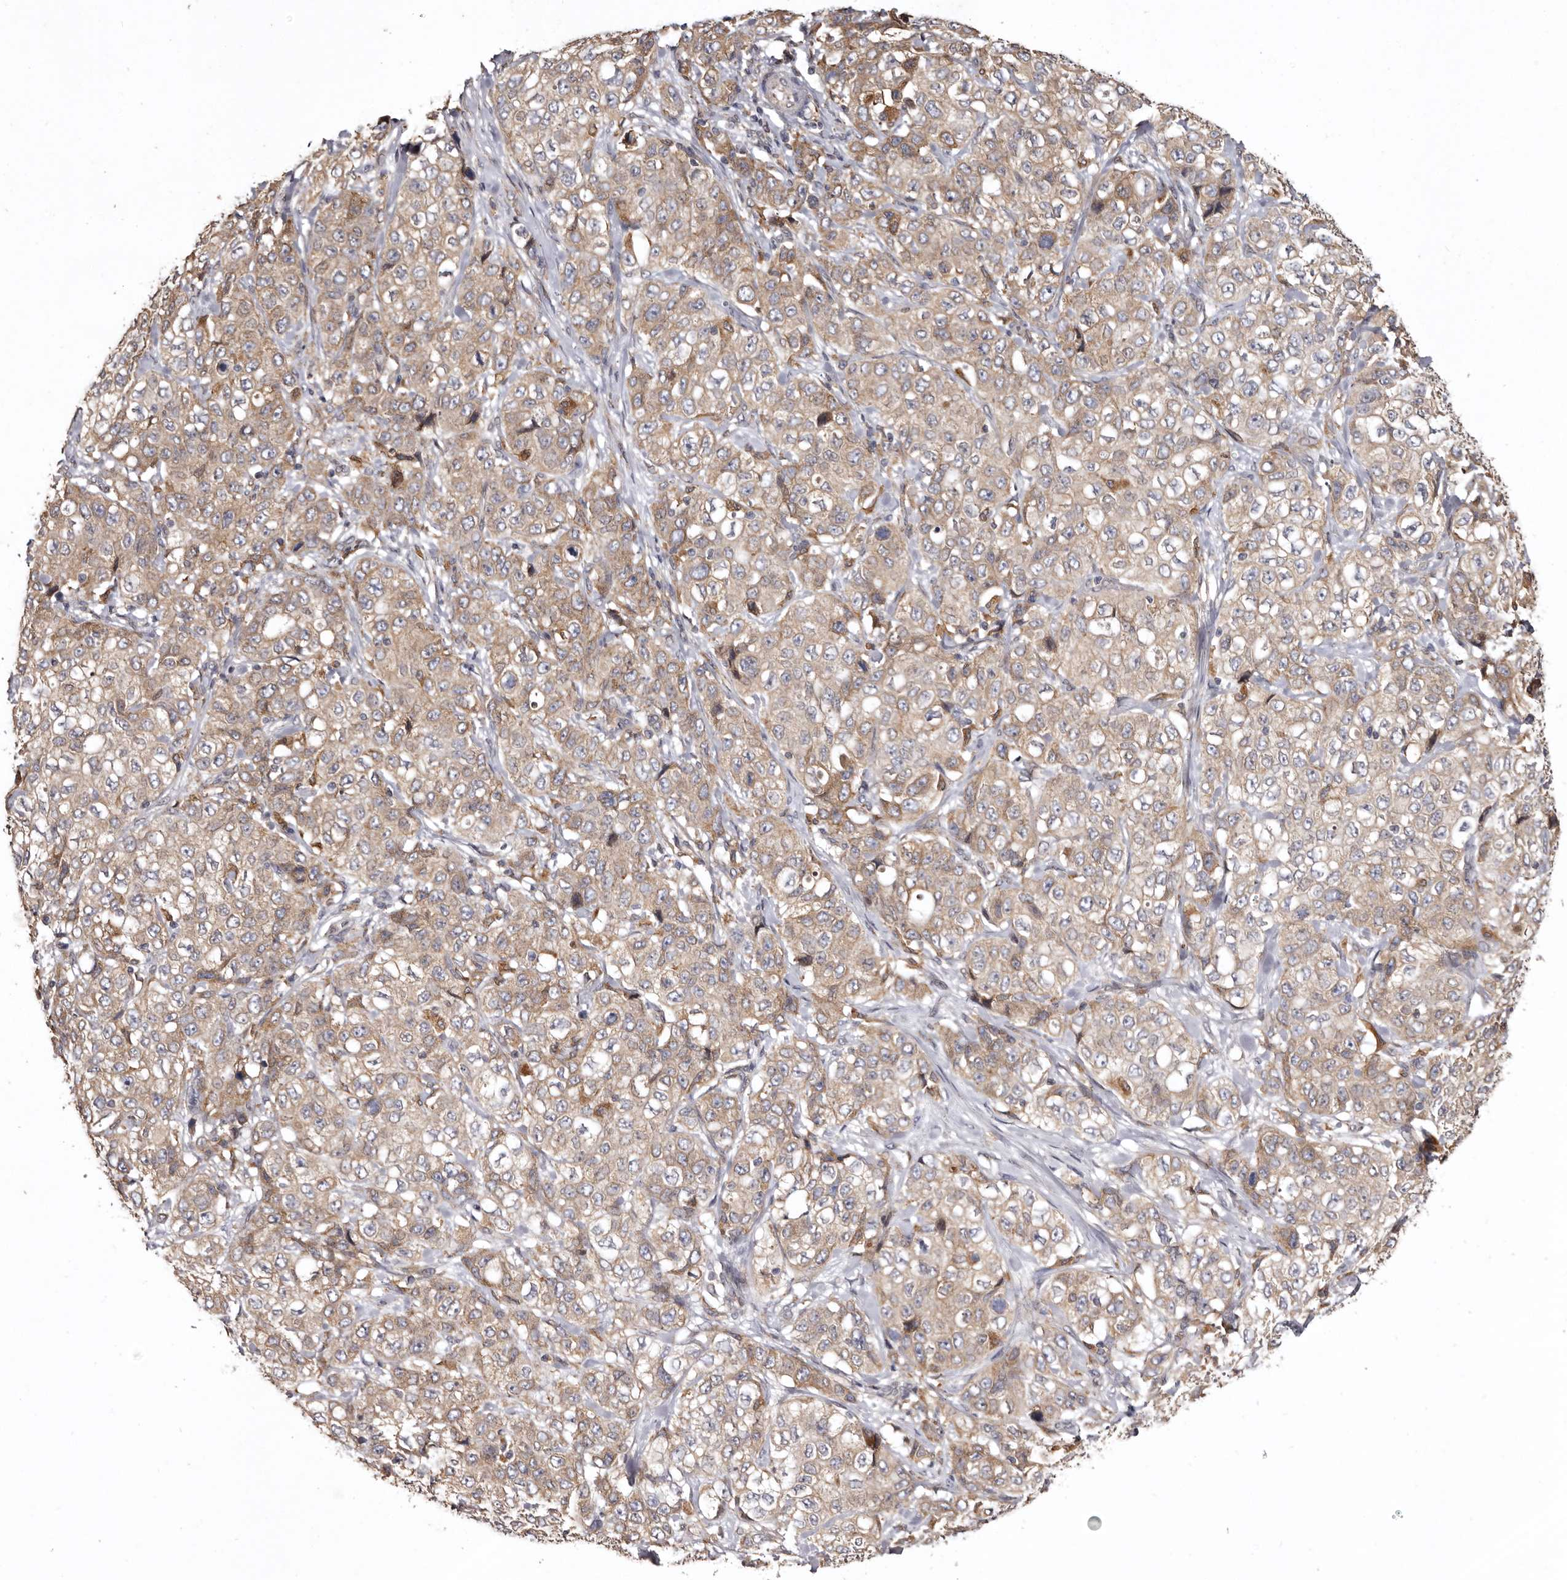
{"staining": {"intensity": "weak", "quantity": ">75%", "location": "cytoplasmic/membranous"}, "tissue": "stomach cancer", "cell_type": "Tumor cells", "image_type": "cancer", "snomed": [{"axis": "morphology", "description": "Adenocarcinoma, NOS"}, {"axis": "topography", "description": "Stomach"}], "caption": "Approximately >75% of tumor cells in human stomach adenocarcinoma reveal weak cytoplasmic/membranous protein positivity as visualized by brown immunohistochemical staining.", "gene": "INKA2", "patient": {"sex": "male", "age": 48}}